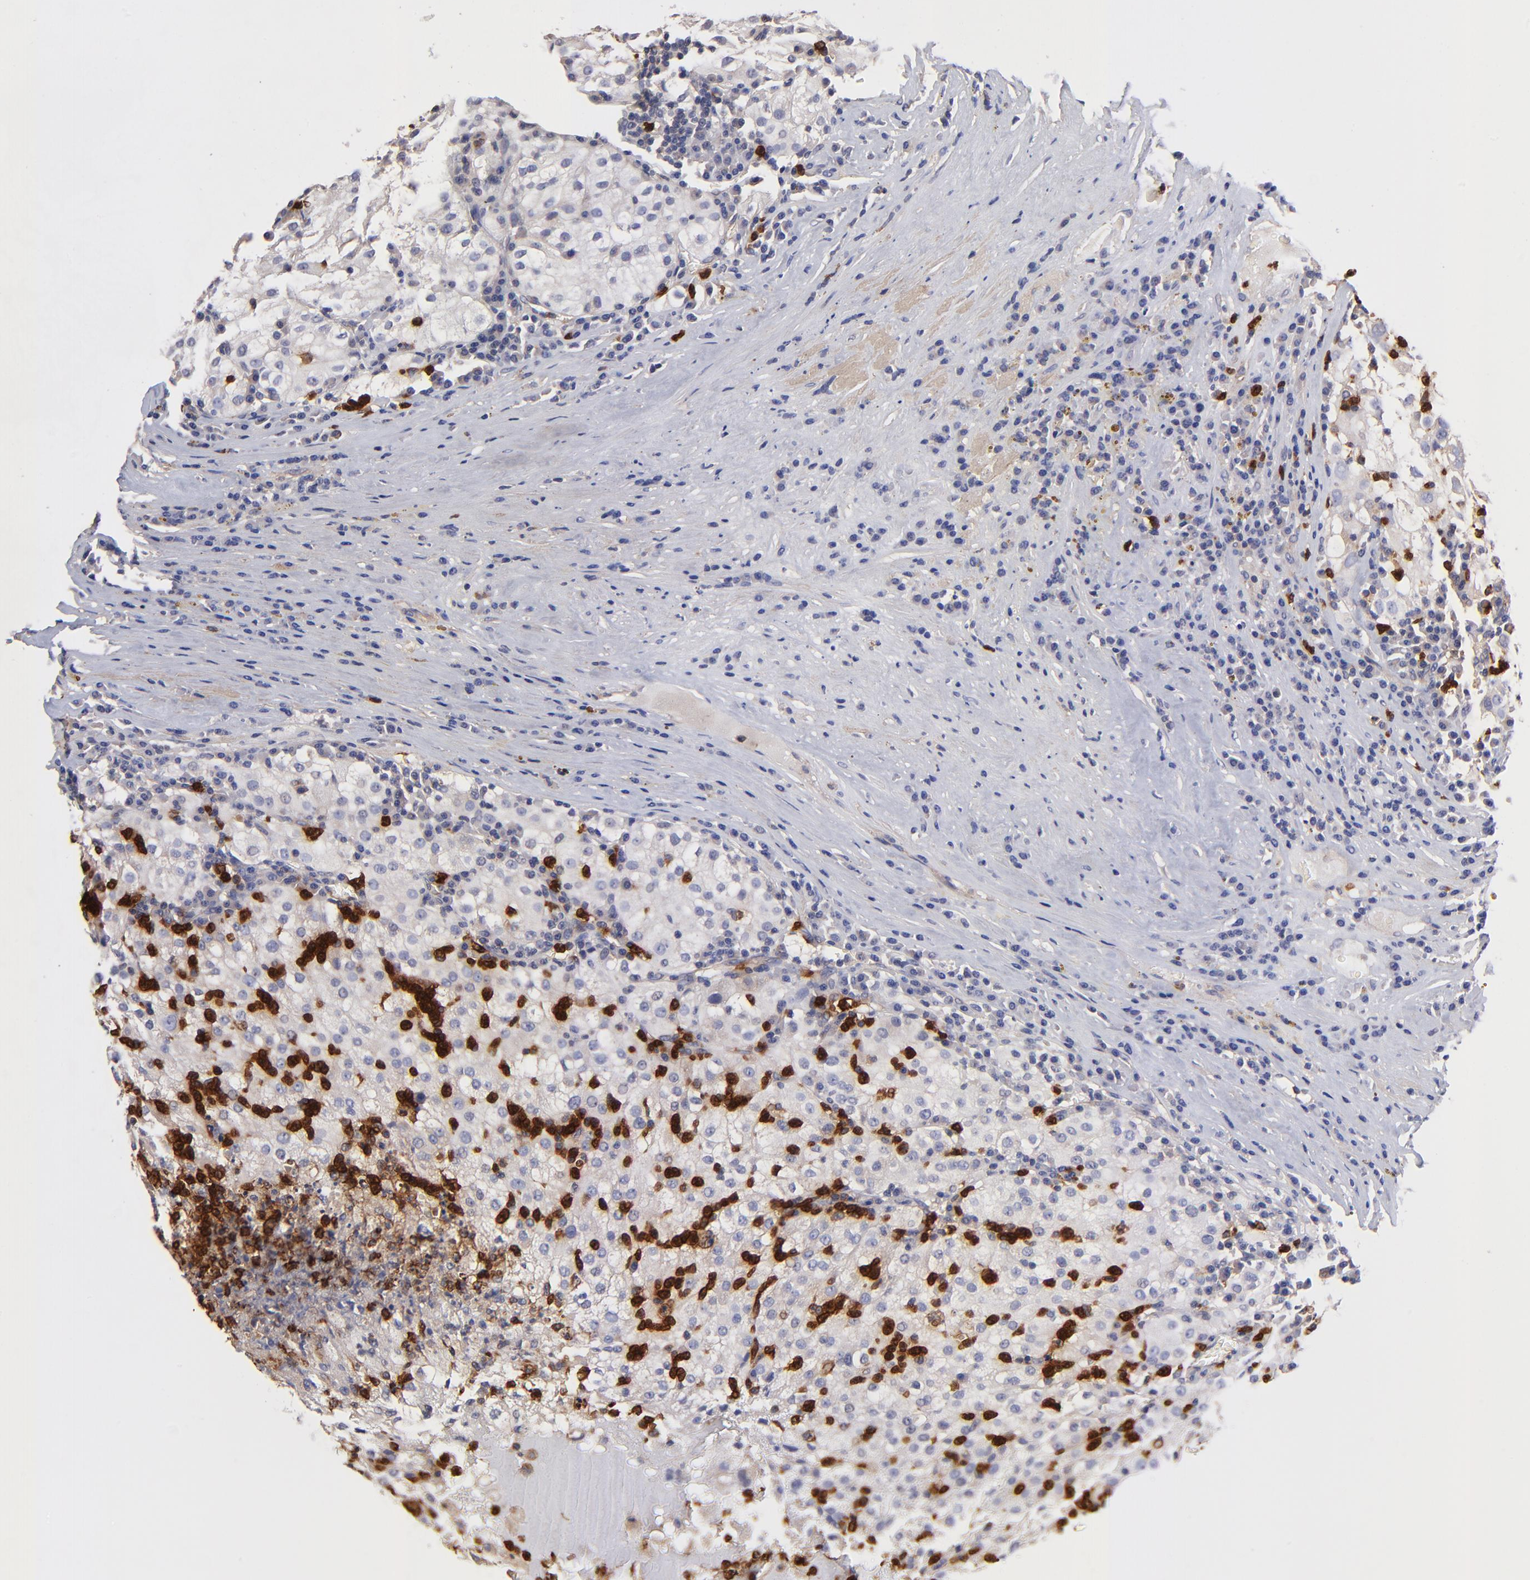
{"staining": {"intensity": "negative", "quantity": "none", "location": "none"}, "tissue": "renal cancer", "cell_type": "Tumor cells", "image_type": "cancer", "snomed": [{"axis": "morphology", "description": "Adenocarcinoma, NOS"}, {"axis": "topography", "description": "Kidney"}], "caption": "The immunohistochemistry image has no significant expression in tumor cells of renal cancer (adenocarcinoma) tissue.", "gene": "ASB7", "patient": {"sex": "male", "age": 59}}